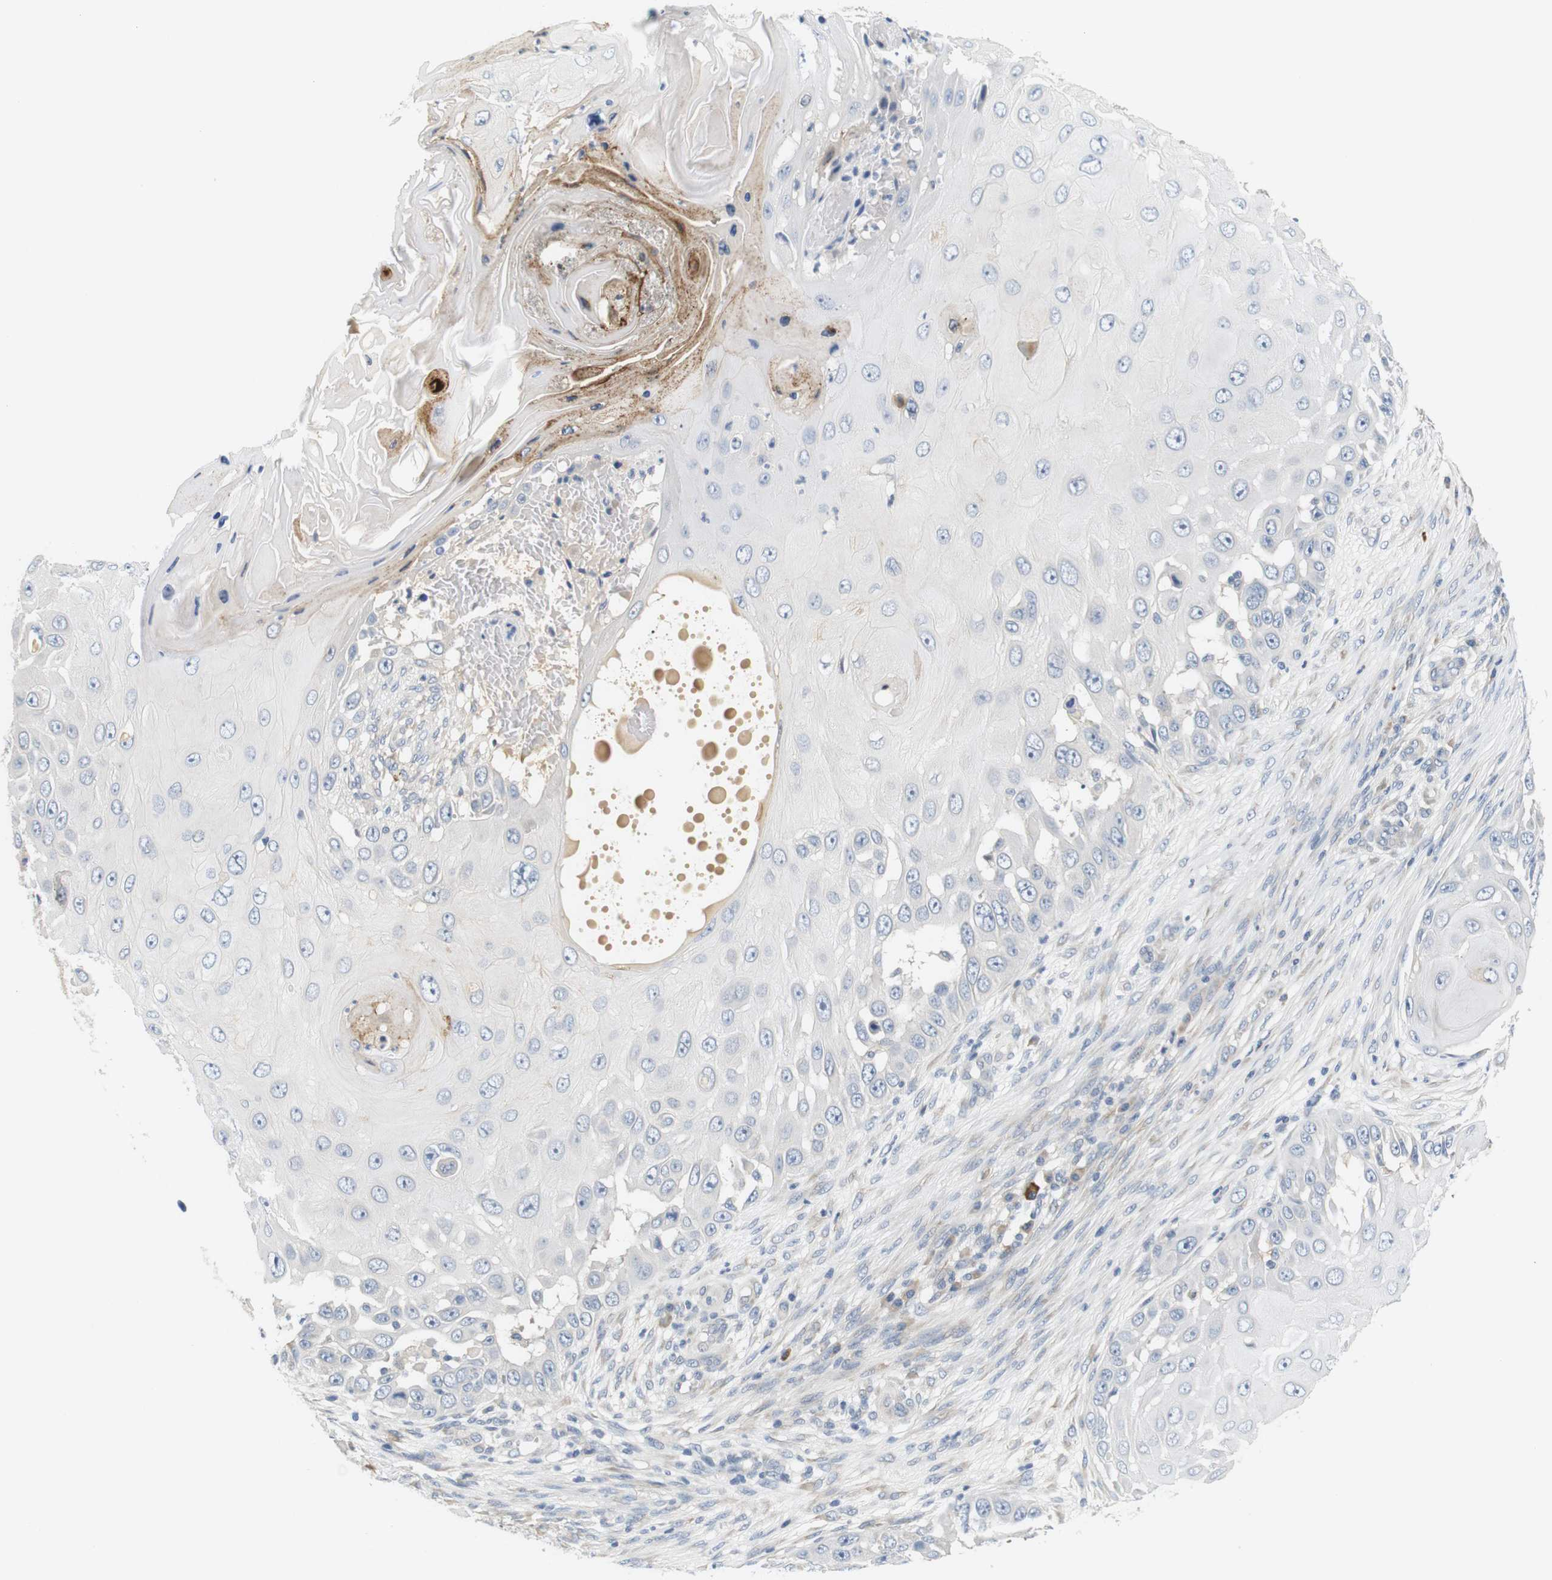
{"staining": {"intensity": "negative", "quantity": "none", "location": "none"}, "tissue": "skin cancer", "cell_type": "Tumor cells", "image_type": "cancer", "snomed": [{"axis": "morphology", "description": "Squamous cell carcinoma, NOS"}, {"axis": "topography", "description": "Skin"}], "caption": "Immunohistochemical staining of human squamous cell carcinoma (skin) exhibits no significant positivity in tumor cells.", "gene": "EVA1C", "patient": {"sex": "female", "age": 44}}